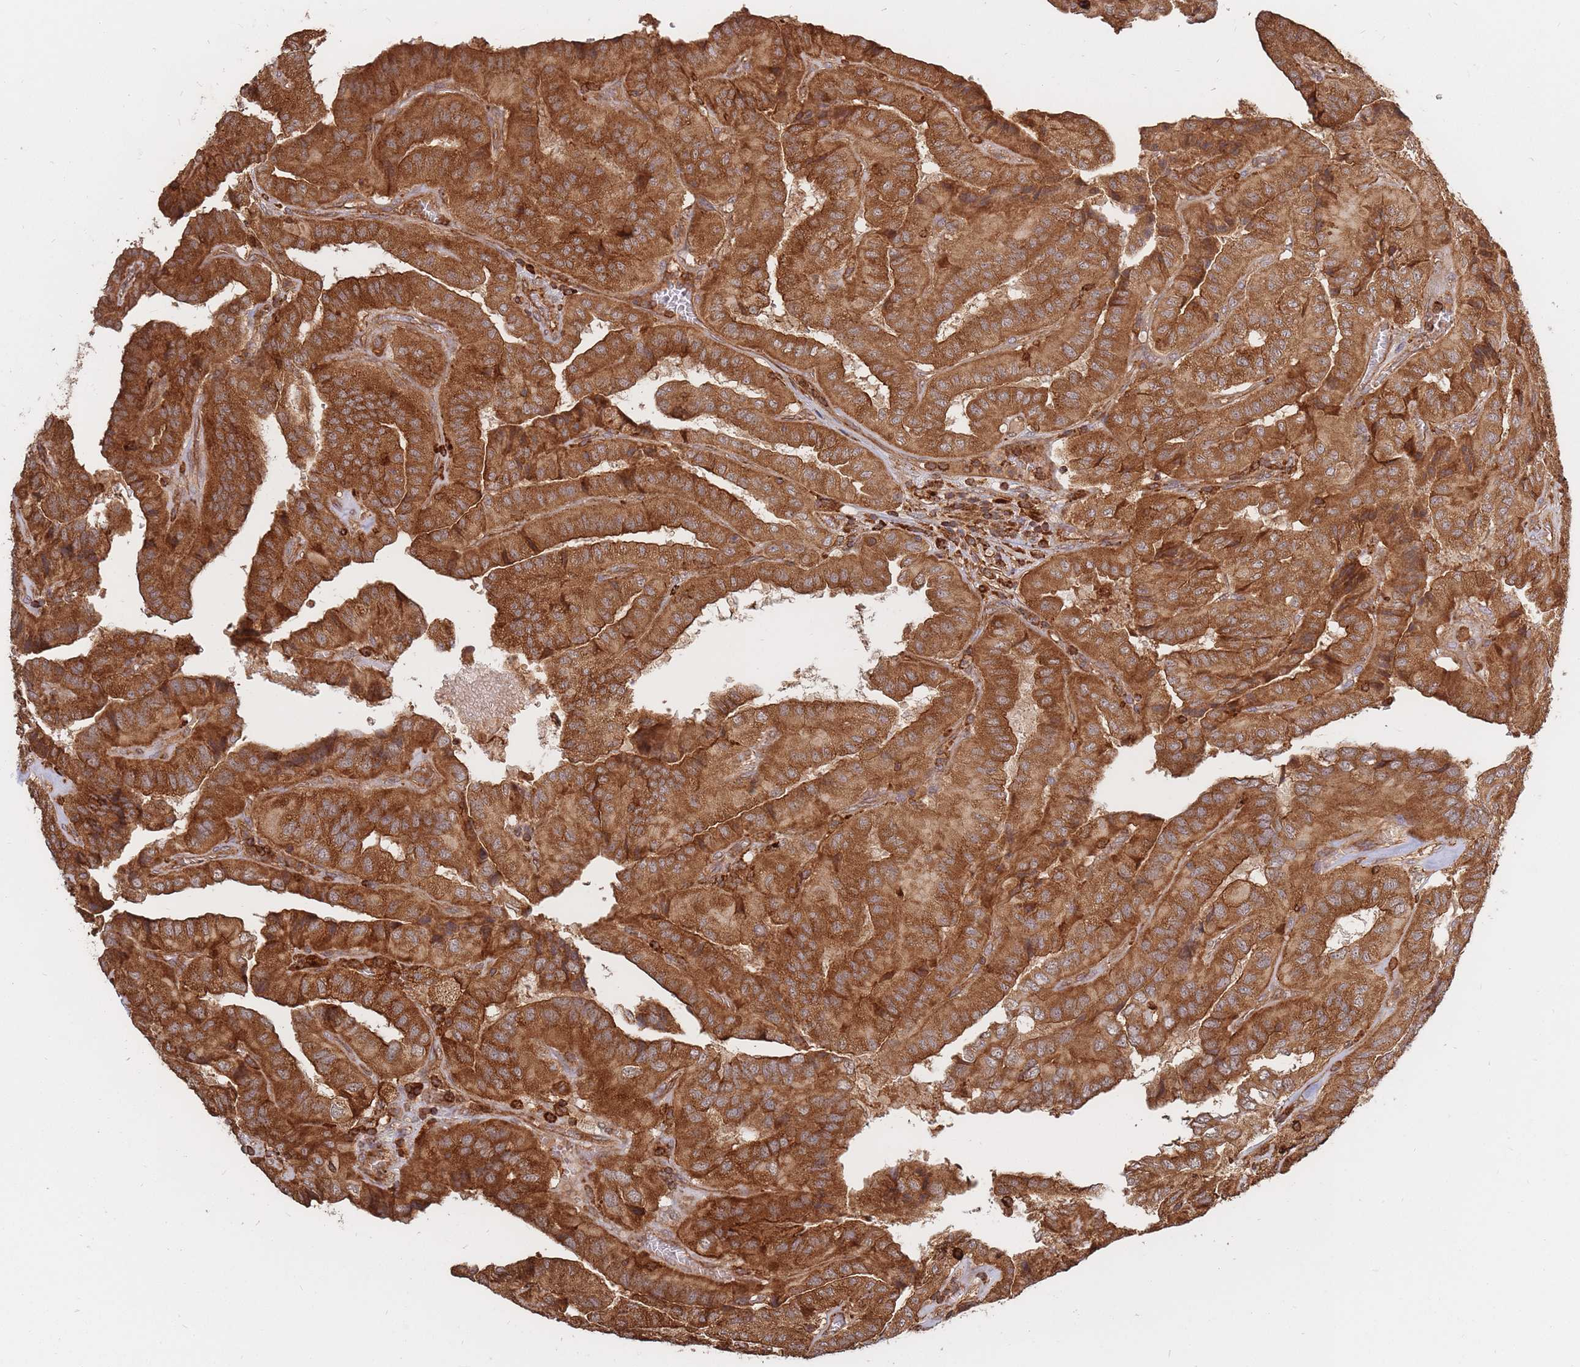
{"staining": {"intensity": "strong", "quantity": ">75%", "location": "cytoplasmic/membranous"}, "tissue": "thyroid cancer", "cell_type": "Tumor cells", "image_type": "cancer", "snomed": [{"axis": "morphology", "description": "Normal tissue, NOS"}, {"axis": "morphology", "description": "Papillary adenocarcinoma, NOS"}, {"axis": "topography", "description": "Thyroid gland"}], "caption": "Papillary adenocarcinoma (thyroid) was stained to show a protein in brown. There is high levels of strong cytoplasmic/membranous positivity in about >75% of tumor cells. (DAB IHC, brown staining for protein, blue staining for nuclei).", "gene": "RASSF2", "patient": {"sex": "female", "age": 59}}